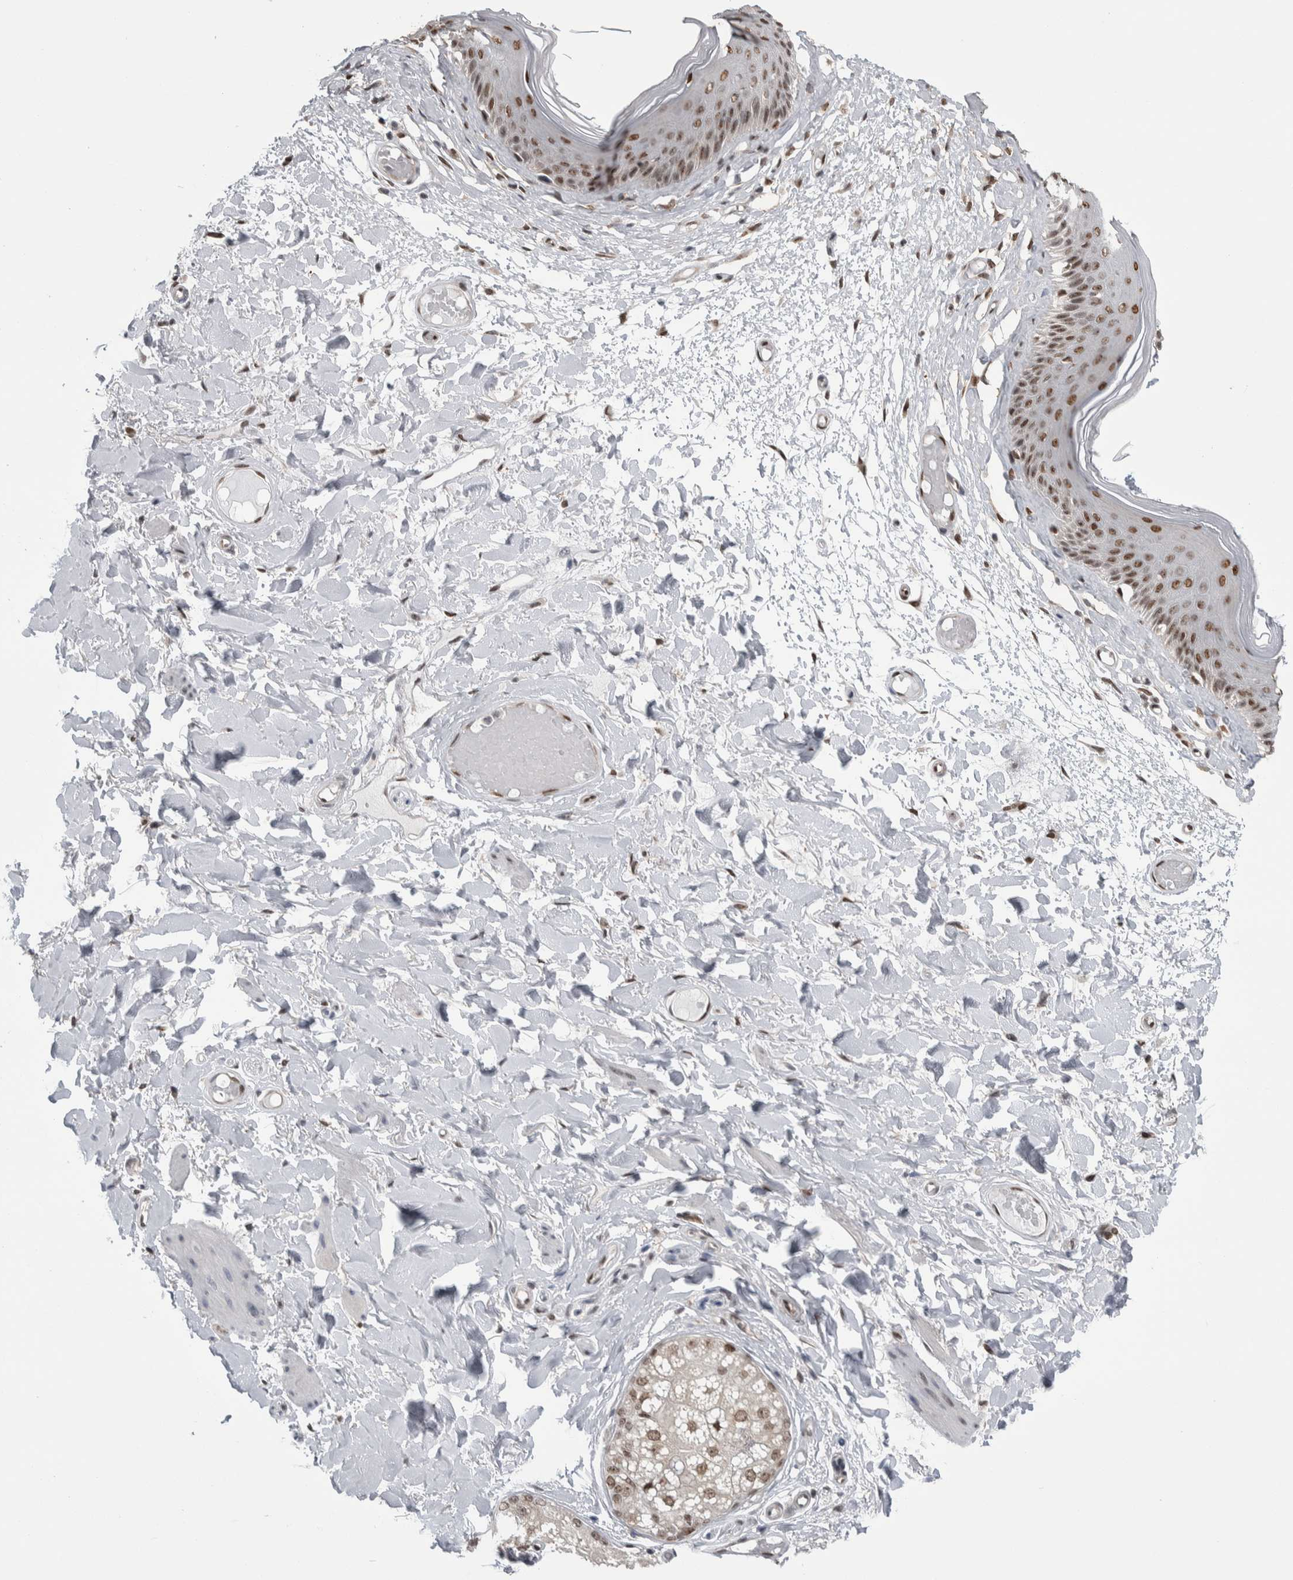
{"staining": {"intensity": "moderate", "quantity": "25%-75%", "location": "nuclear"}, "tissue": "skin", "cell_type": "Epidermal cells", "image_type": "normal", "snomed": [{"axis": "morphology", "description": "Normal tissue, NOS"}, {"axis": "topography", "description": "Vulva"}], "caption": "Human skin stained with a brown dye shows moderate nuclear positive staining in approximately 25%-75% of epidermal cells.", "gene": "TAX1BP1", "patient": {"sex": "female", "age": 73}}